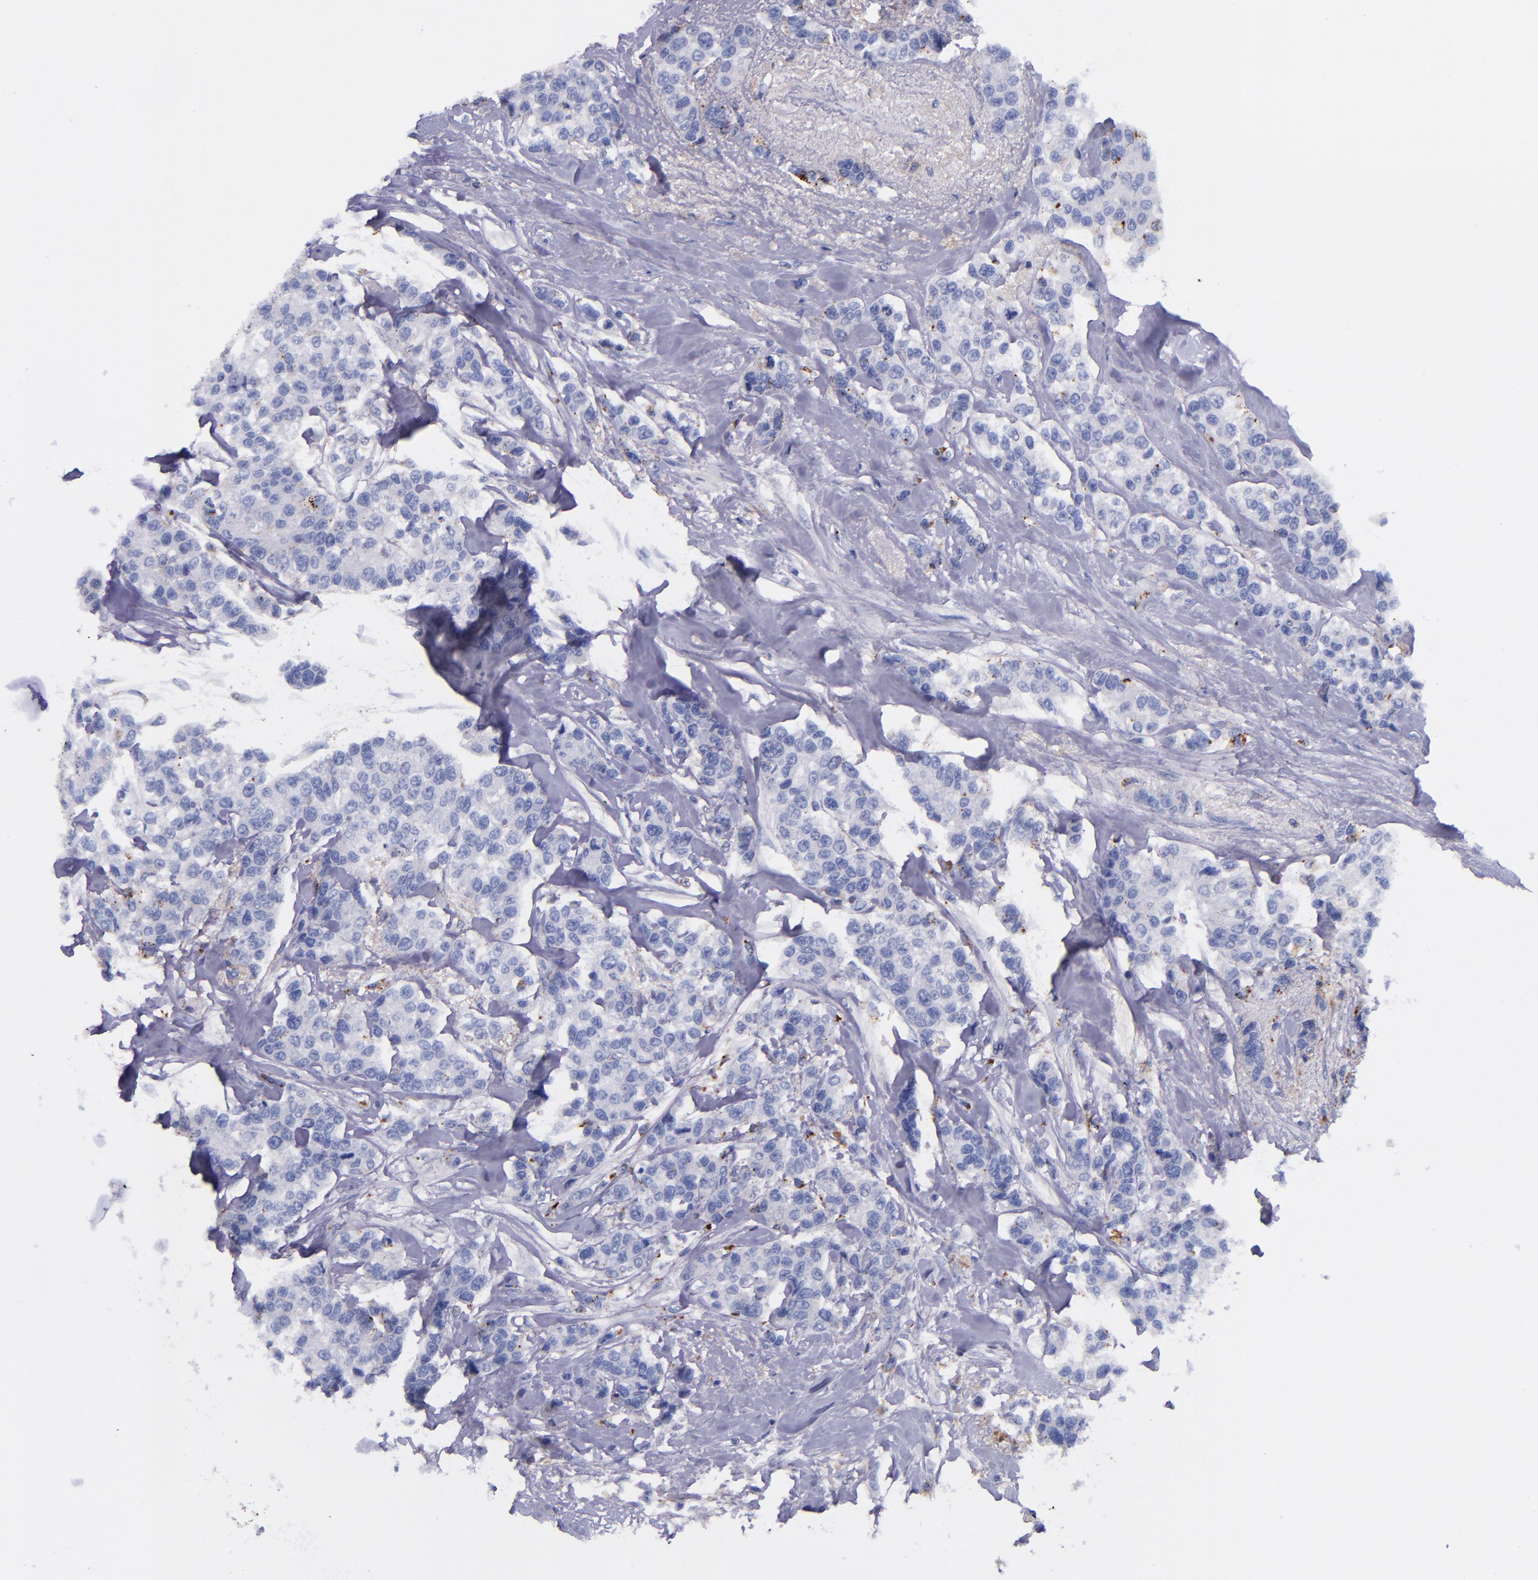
{"staining": {"intensity": "negative", "quantity": "none", "location": "none"}, "tissue": "breast cancer", "cell_type": "Tumor cells", "image_type": "cancer", "snomed": [{"axis": "morphology", "description": "Duct carcinoma"}, {"axis": "topography", "description": "Breast"}], "caption": "Micrograph shows no significant protein staining in tumor cells of infiltrating ductal carcinoma (breast).", "gene": "IVL", "patient": {"sex": "female", "age": 51}}